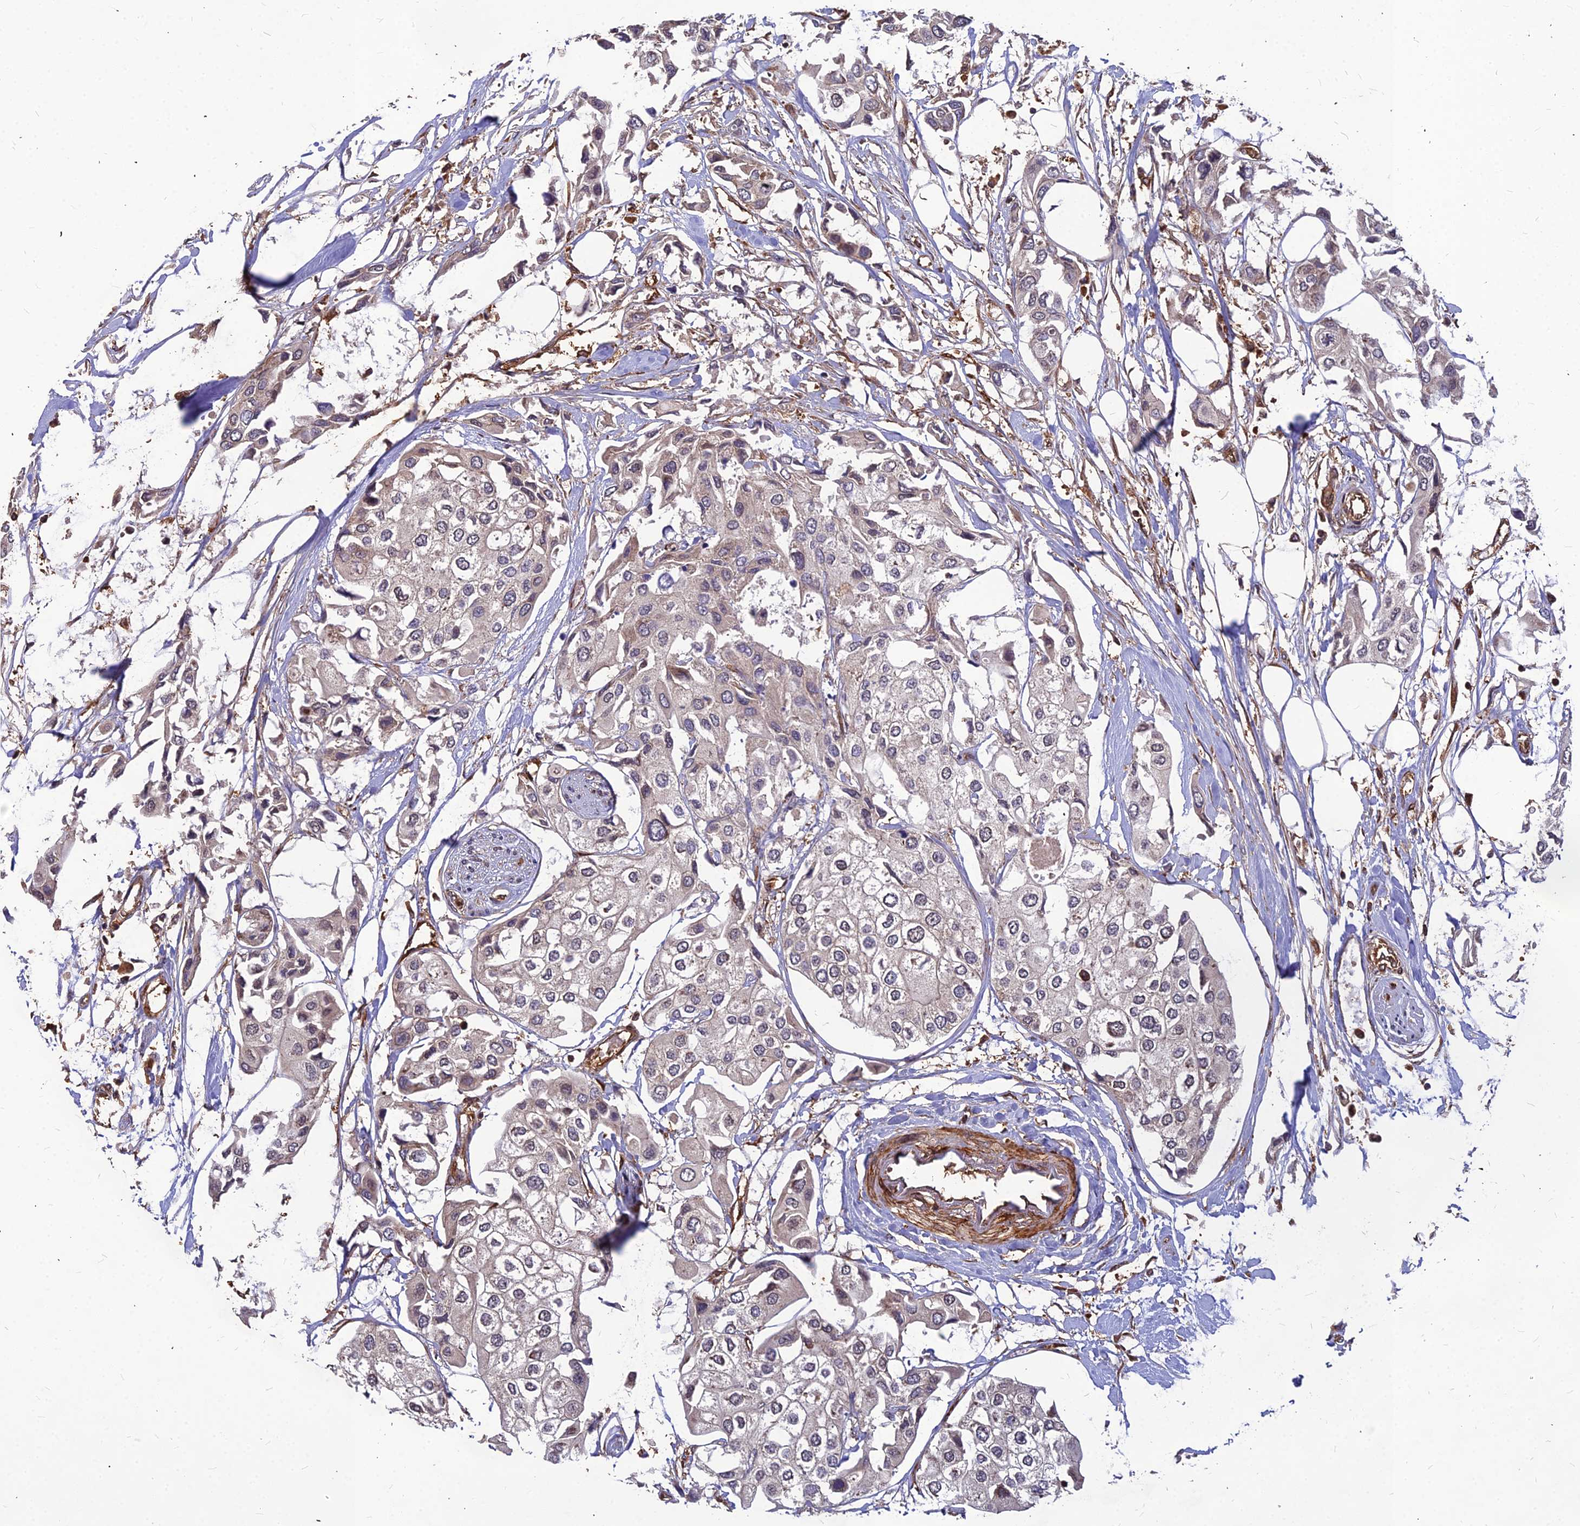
{"staining": {"intensity": "negative", "quantity": "none", "location": "none"}, "tissue": "urothelial cancer", "cell_type": "Tumor cells", "image_type": "cancer", "snomed": [{"axis": "morphology", "description": "Urothelial carcinoma, High grade"}, {"axis": "topography", "description": "Urinary bladder"}], "caption": "High magnification brightfield microscopy of urothelial carcinoma (high-grade) stained with DAB (brown) and counterstained with hematoxylin (blue): tumor cells show no significant staining.", "gene": "ZNF467", "patient": {"sex": "male", "age": 64}}